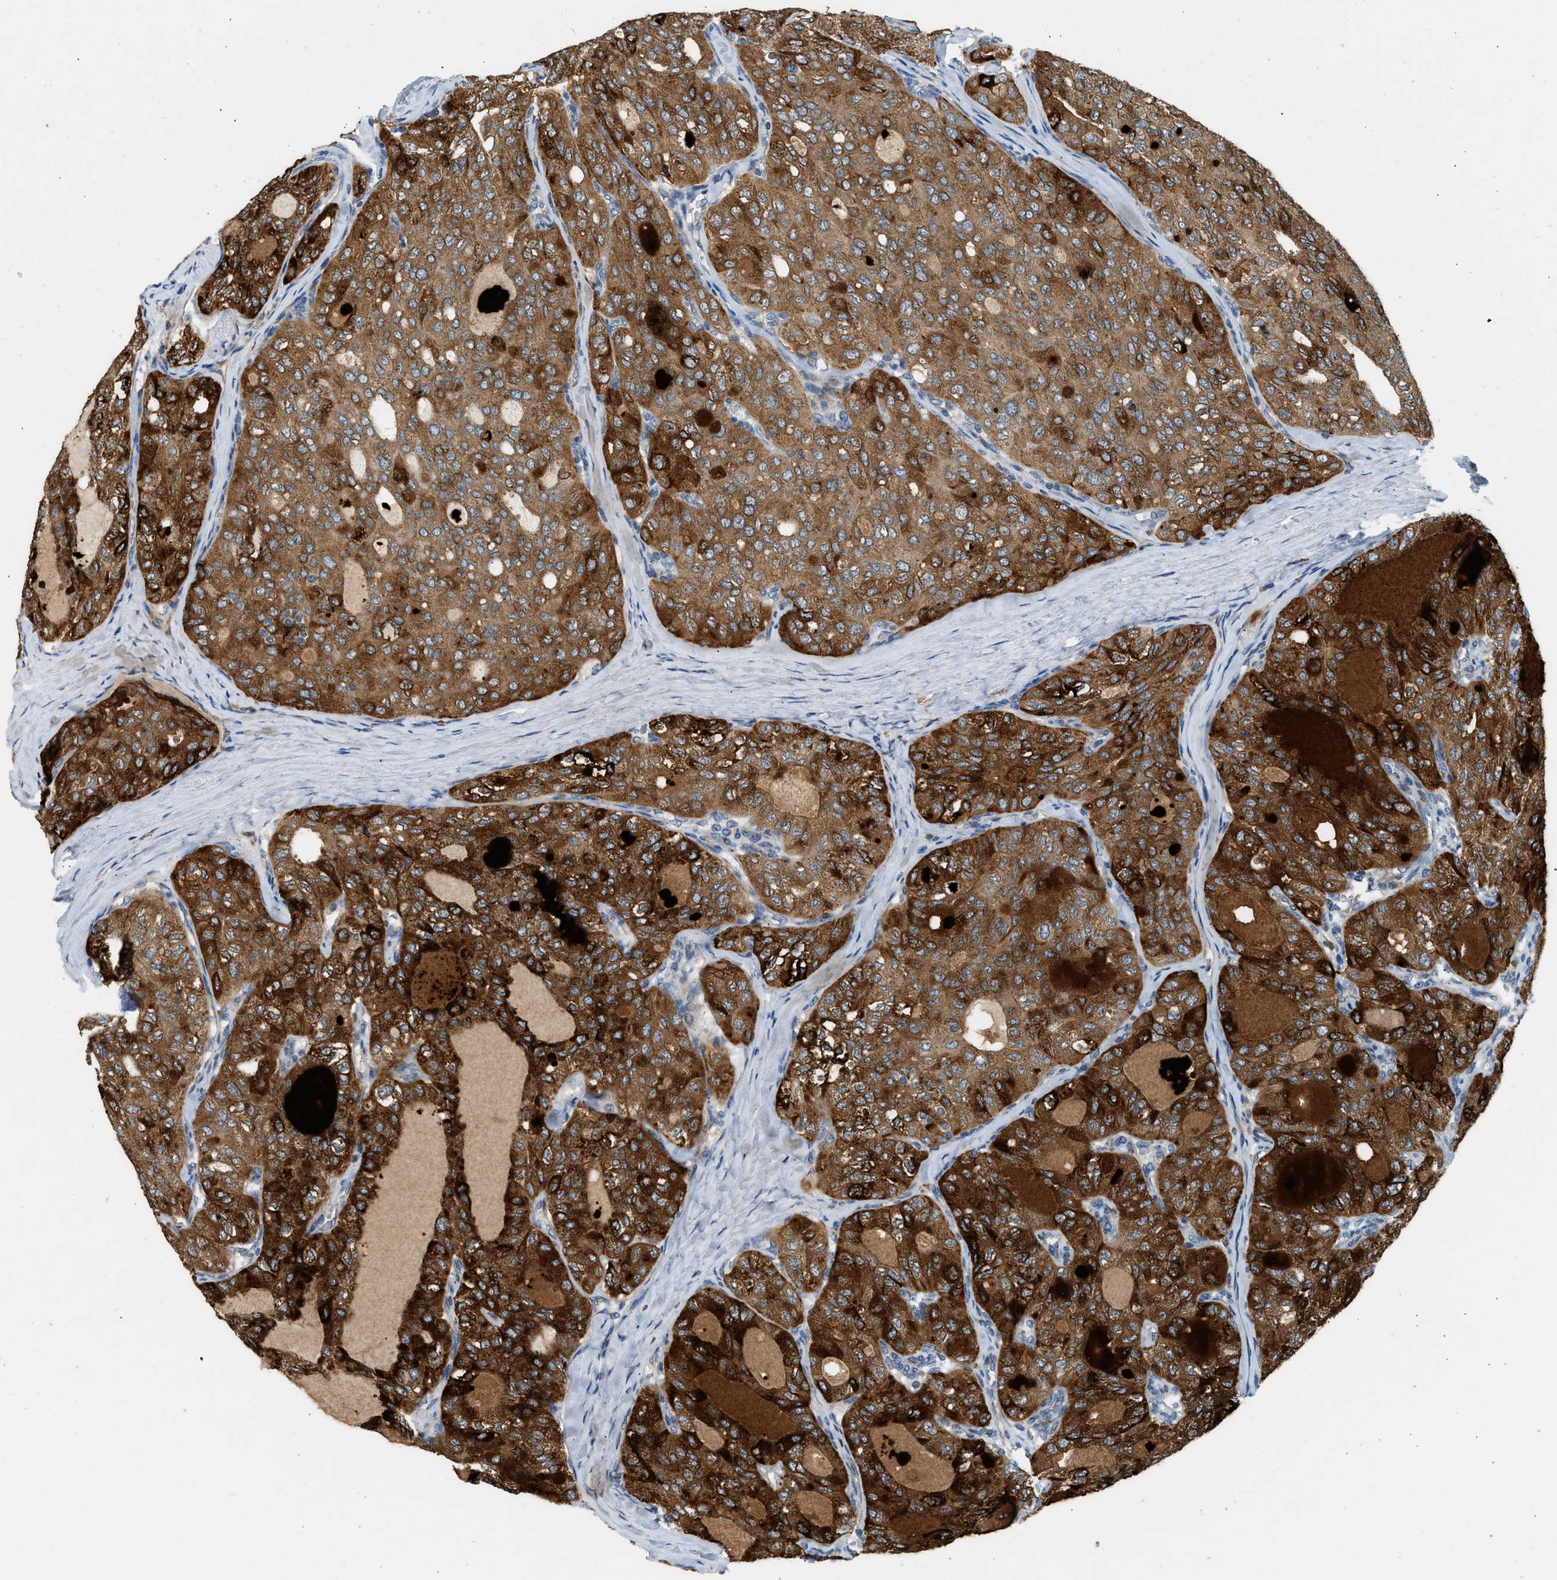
{"staining": {"intensity": "strong", "quantity": ">75%", "location": "cytoplasmic/membranous"}, "tissue": "thyroid cancer", "cell_type": "Tumor cells", "image_type": "cancer", "snomed": [{"axis": "morphology", "description": "Follicular adenoma carcinoma, NOS"}, {"axis": "topography", "description": "Thyroid gland"}], "caption": "This micrograph demonstrates IHC staining of human thyroid cancer (follicular adenoma carcinoma), with high strong cytoplasmic/membranous positivity in about >75% of tumor cells.", "gene": "CTSB", "patient": {"sex": "male", "age": 75}}